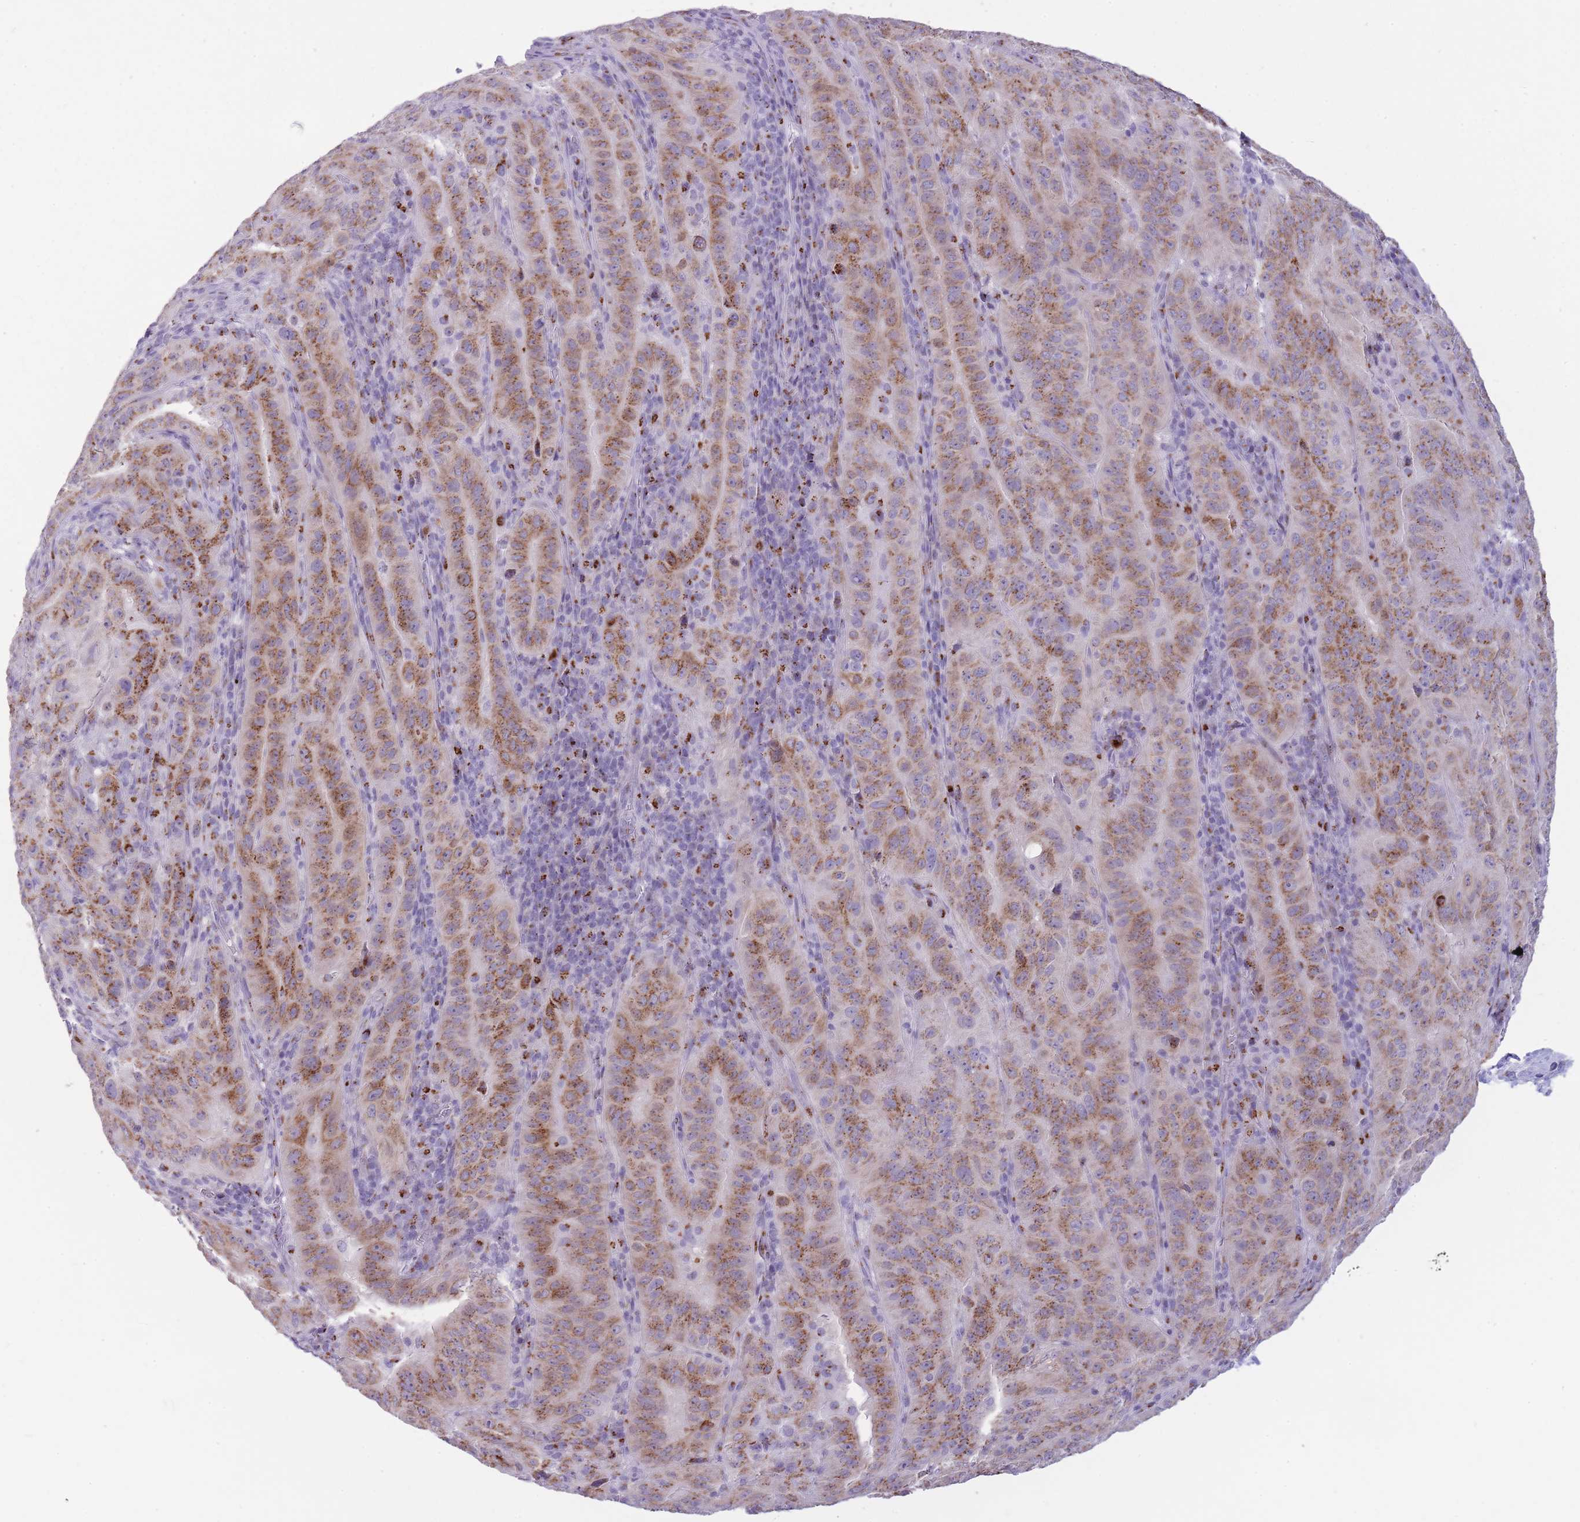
{"staining": {"intensity": "moderate", "quantity": ">75%", "location": "cytoplasmic/membranous"}, "tissue": "pancreatic cancer", "cell_type": "Tumor cells", "image_type": "cancer", "snomed": [{"axis": "morphology", "description": "Adenocarcinoma, NOS"}, {"axis": "topography", "description": "Pancreas"}], "caption": "There is medium levels of moderate cytoplasmic/membranous positivity in tumor cells of pancreatic cancer, as demonstrated by immunohistochemical staining (brown color).", "gene": "B4GALT2", "patient": {"sex": "male", "age": 63}}